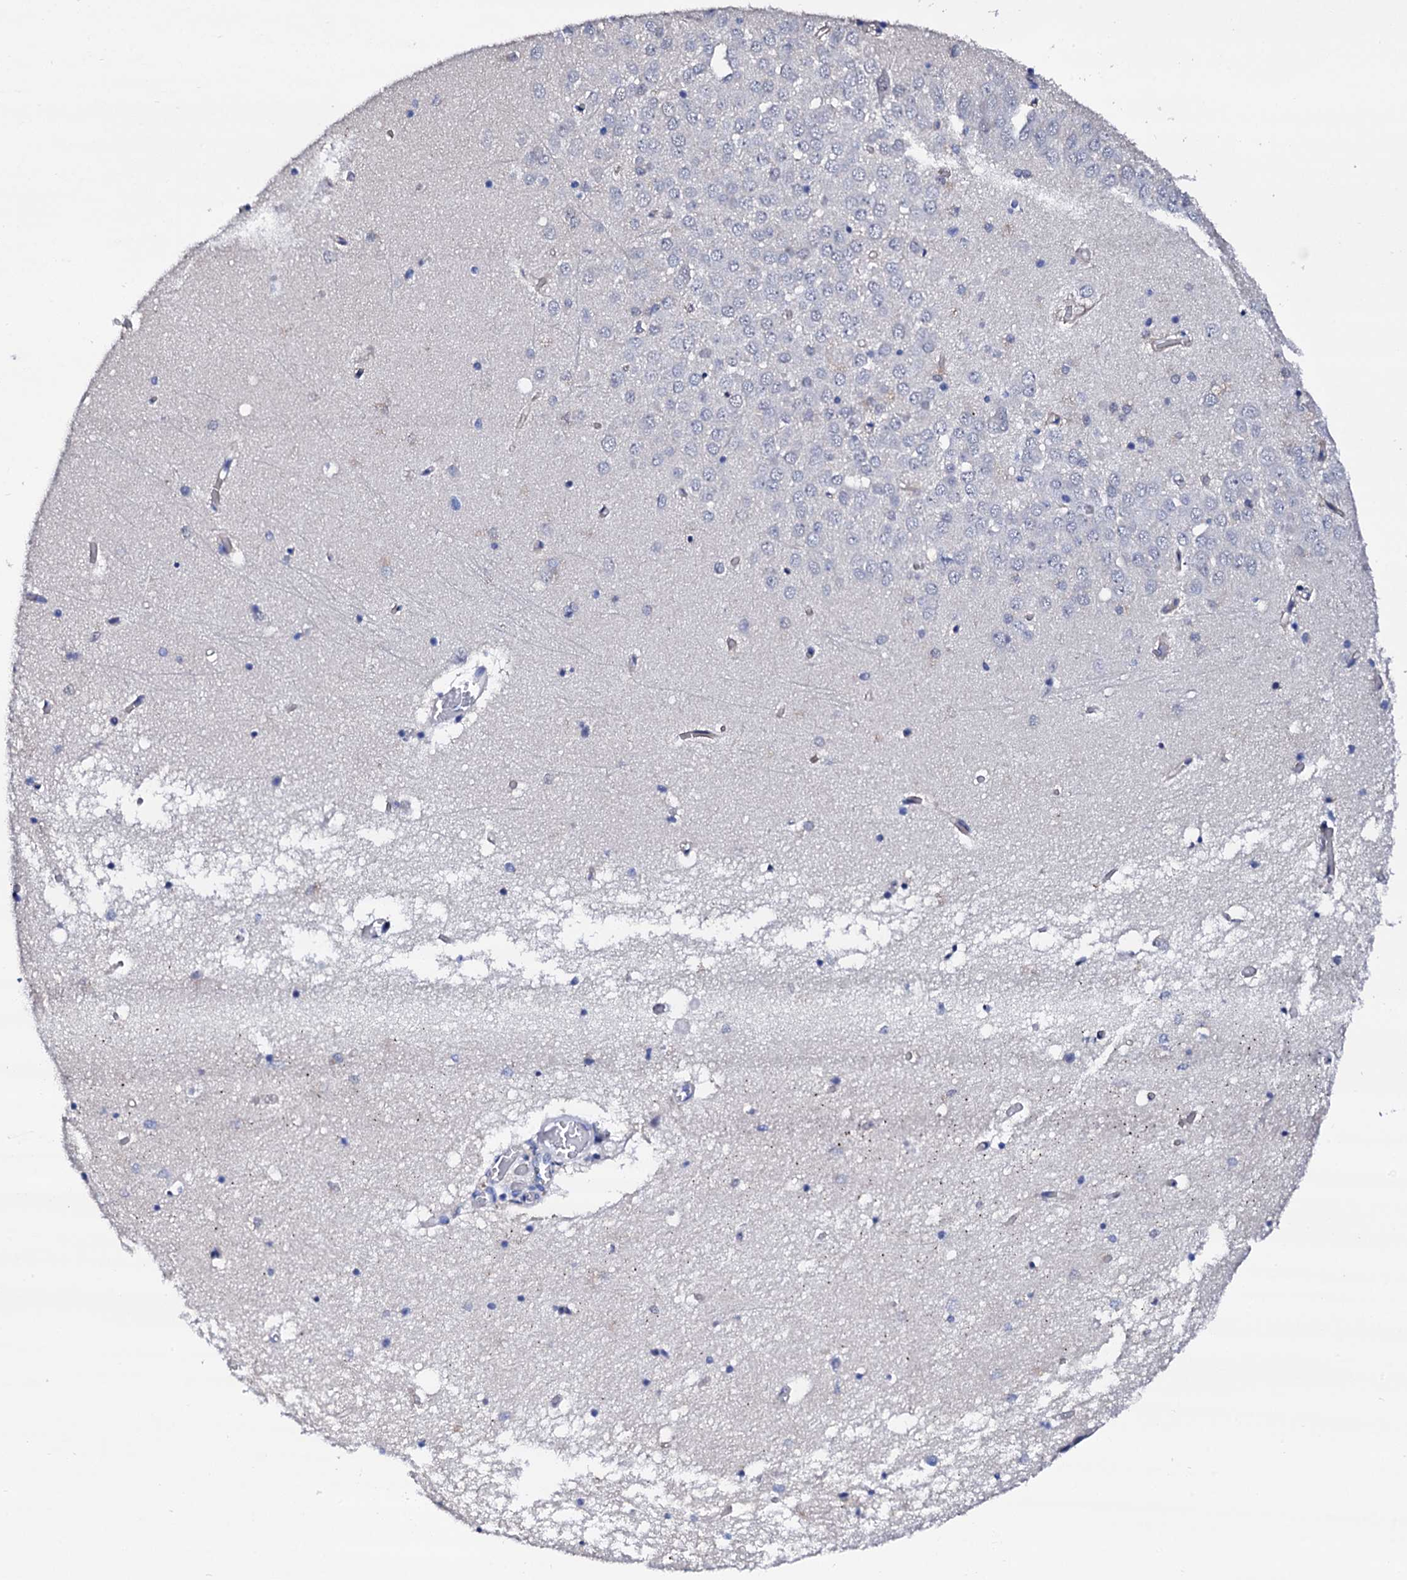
{"staining": {"intensity": "negative", "quantity": "none", "location": "none"}, "tissue": "hippocampus", "cell_type": "Glial cells", "image_type": "normal", "snomed": [{"axis": "morphology", "description": "Normal tissue, NOS"}, {"axis": "topography", "description": "Hippocampus"}], "caption": "High power microscopy image of an immunohistochemistry histopathology image of benign hippocampus, revealing no significant staining in glial cells. The staining was performed using DAB (3,3'-diaminobenzidine) to visualize the protein expression in brown, while the nuclei were stained in blue with hematoxylin (Magnification: 20x).", "gene": "TRDN", "patient": {"sex": "male", "age": 70}}